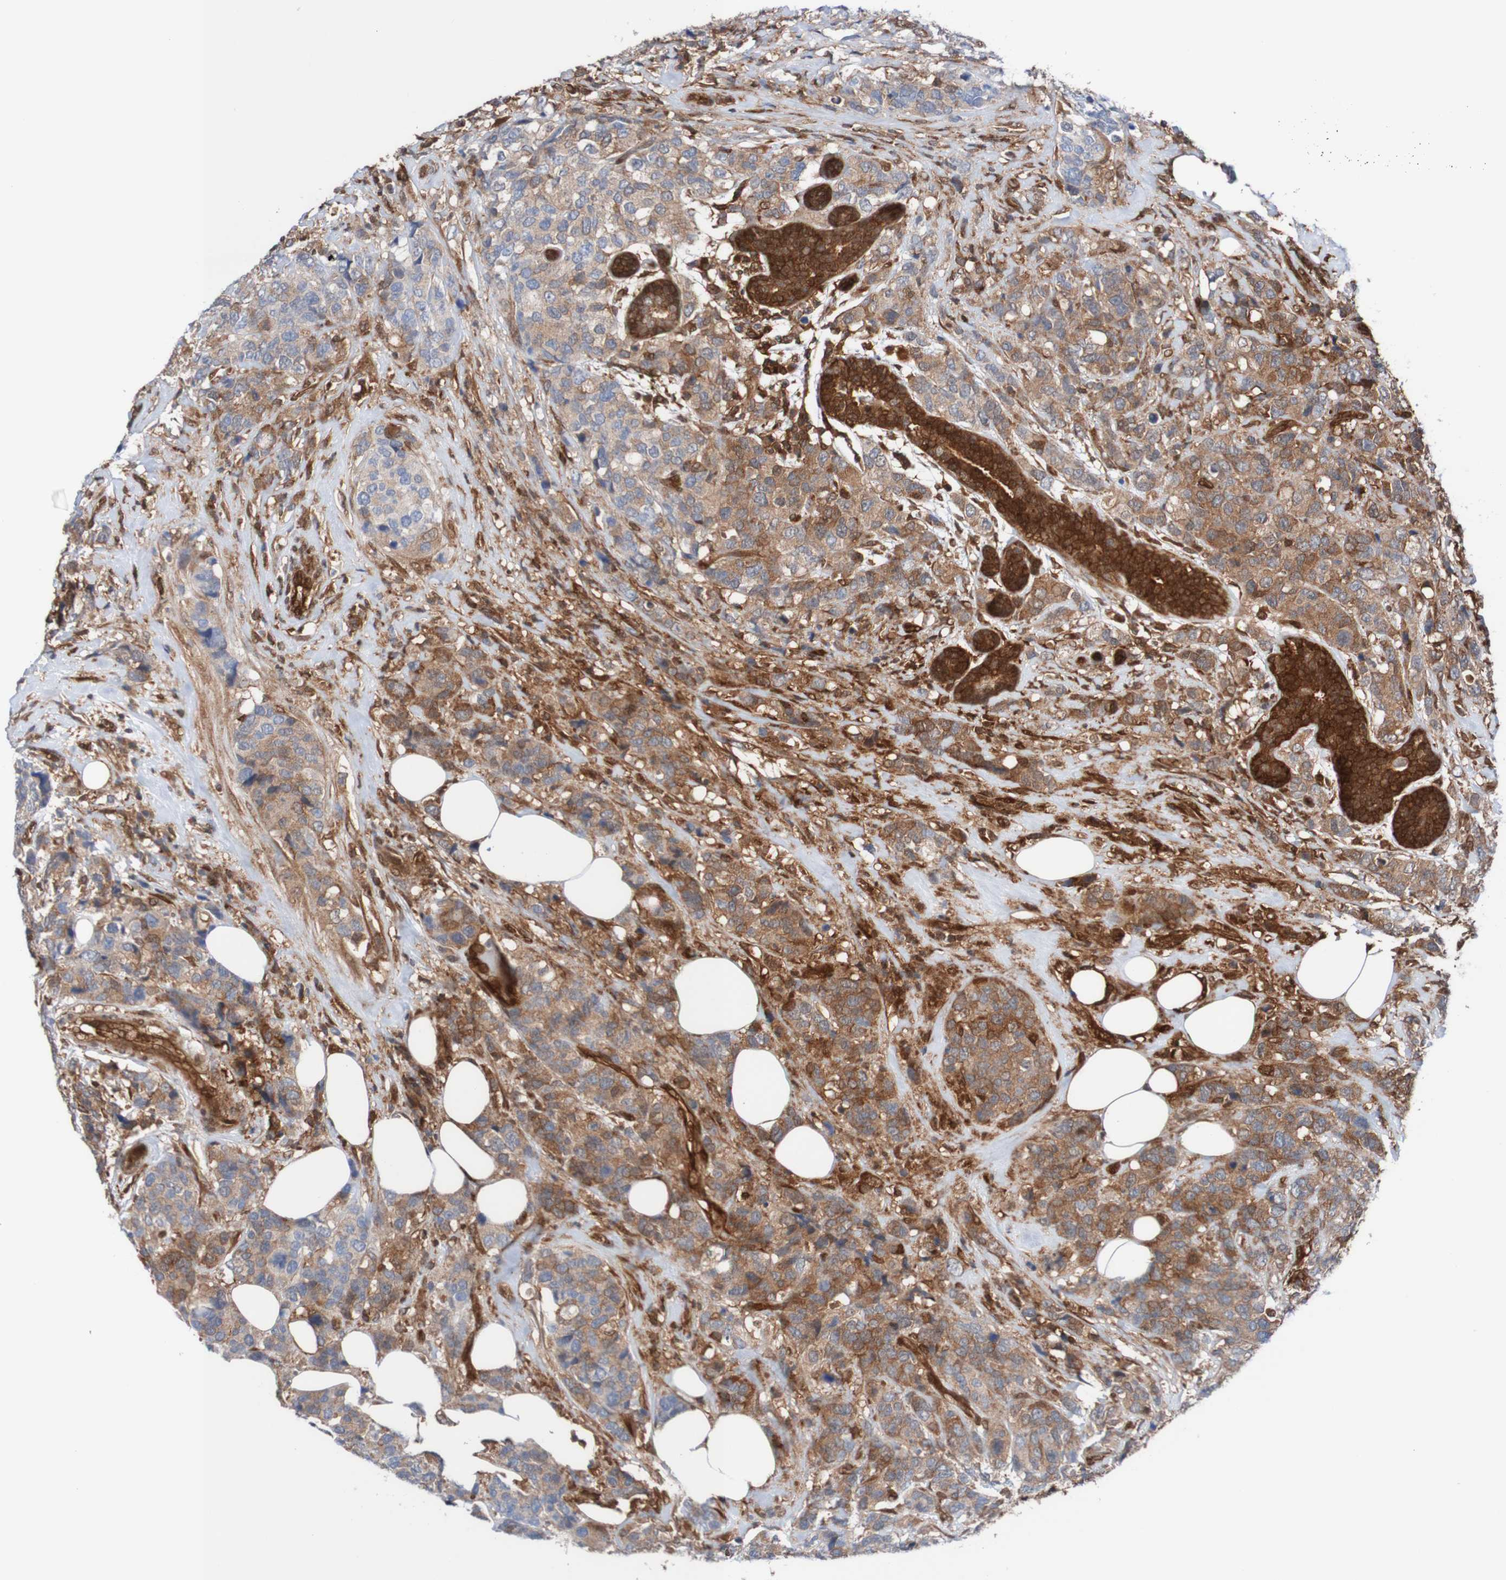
{"staining": {"intensity": "weak", "quantity": "25%-75%", "location": "cytoplasmic/membranous"}, "tissue": "breast cancer", "cell_type": "Tumor cells", "image_type": "cancer", "snomed": [{"axis": "morphology", "description": "Lobular carcinoma"}, {"axis": "topography", "description": "Breast"}], "caption": "DAB immunohistochemical staining of breast cancer shows weak cytoplasmic/membranous protein staining in about 25%-75% of tumor cells.", "gene": "RIGI", "patient": {"sex": "female", "age": 59}}